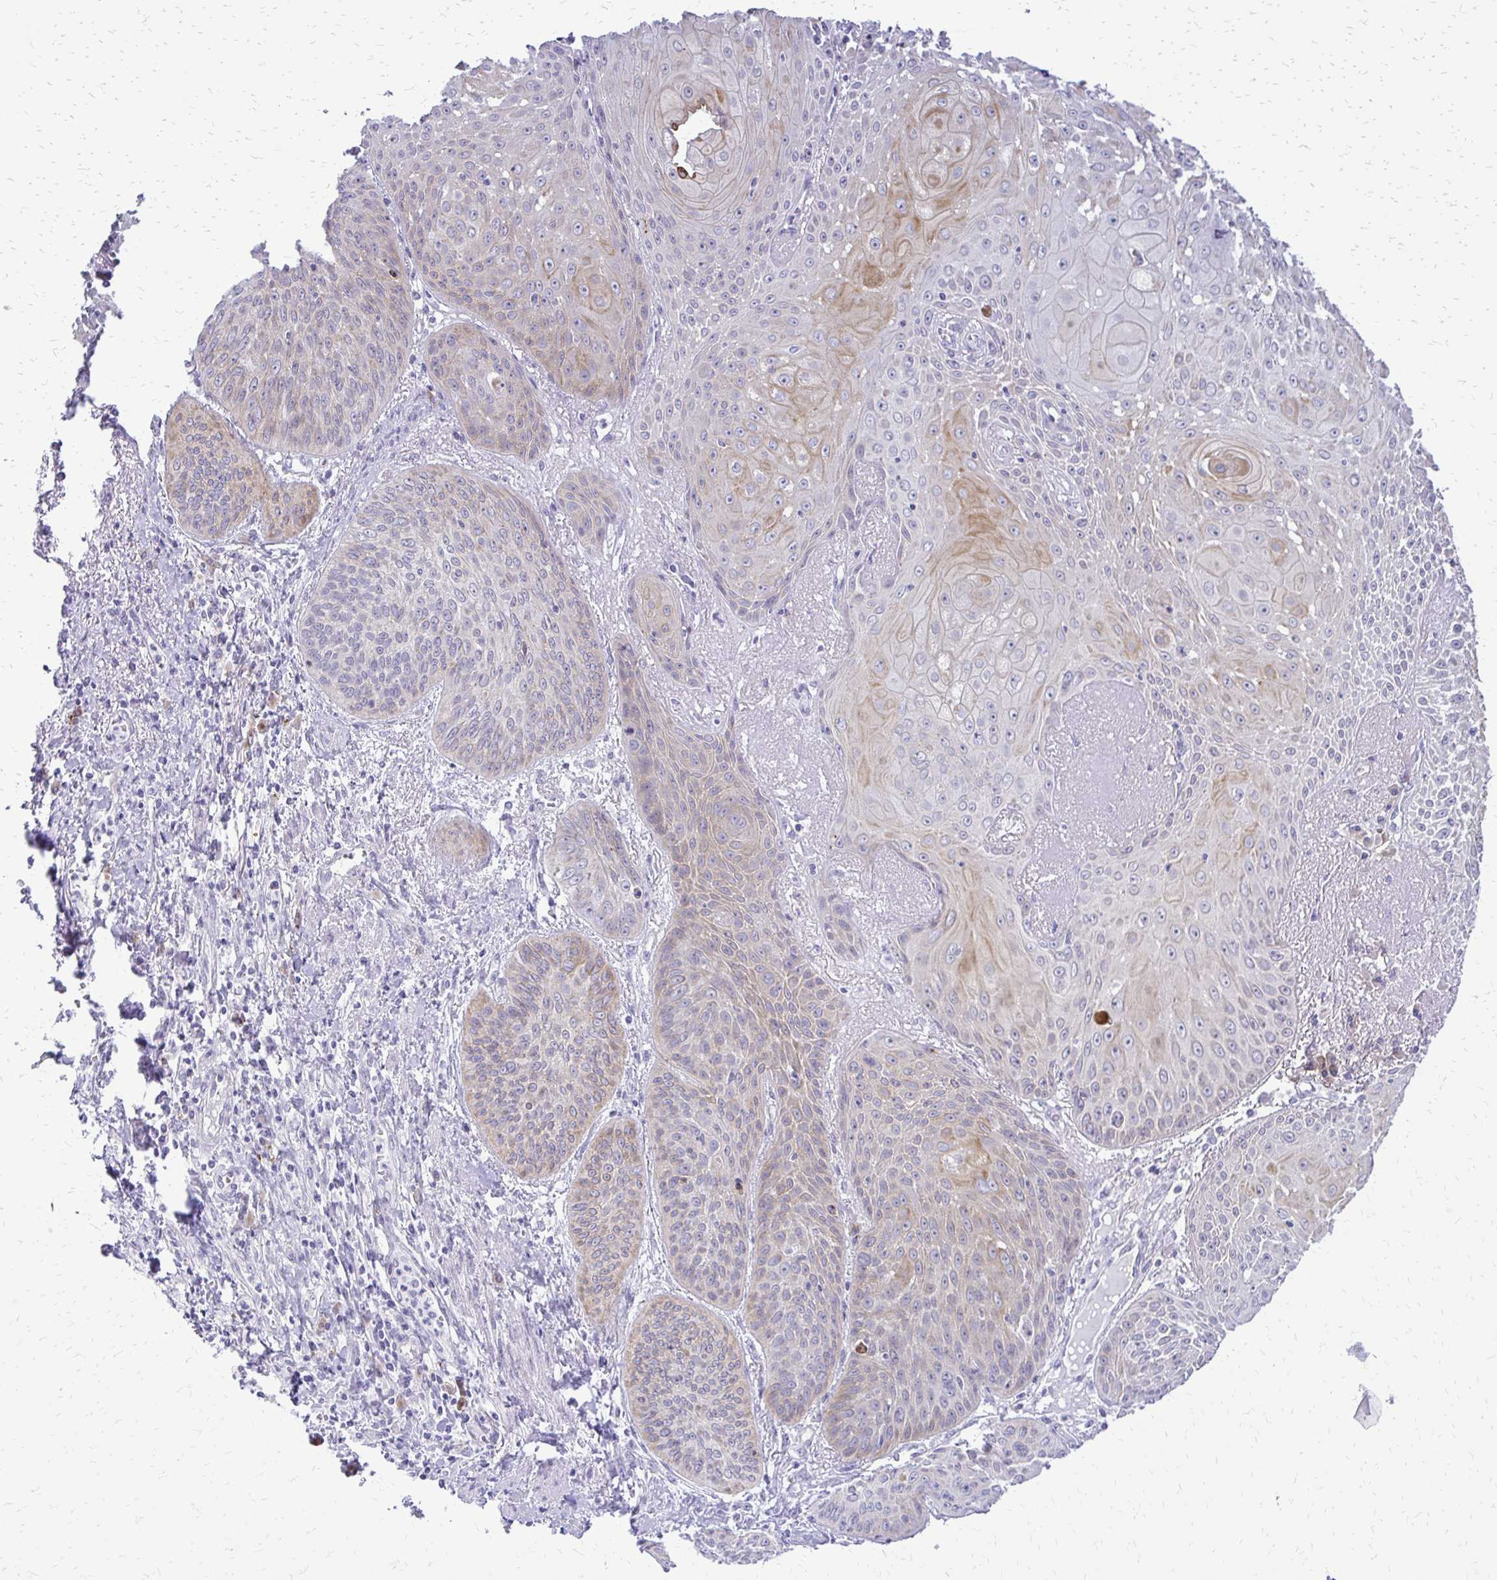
{"staining": {"intensity": "moderate", "quantity": "<25%", "location": "cytoplasmic/membranous"}, "tissue": "lung cancer", "cell_type": "Tumor cells", "image_type": "cancer", "snomed": [{"axis": "morphology", "description": "Squamous cell carcinoma, NOS"}, {"axis": "topography", "description": "Lung"}], "caption": "The image shows immunohistochemical staining of lung cancer (squamous cell carcinoma). There is moderate cytoplasmic/membranous positivity is appreciated in approximately <25% of tumor cells.", "gene": "EPYC", "patient": {"sex": "male", "age": 74}}